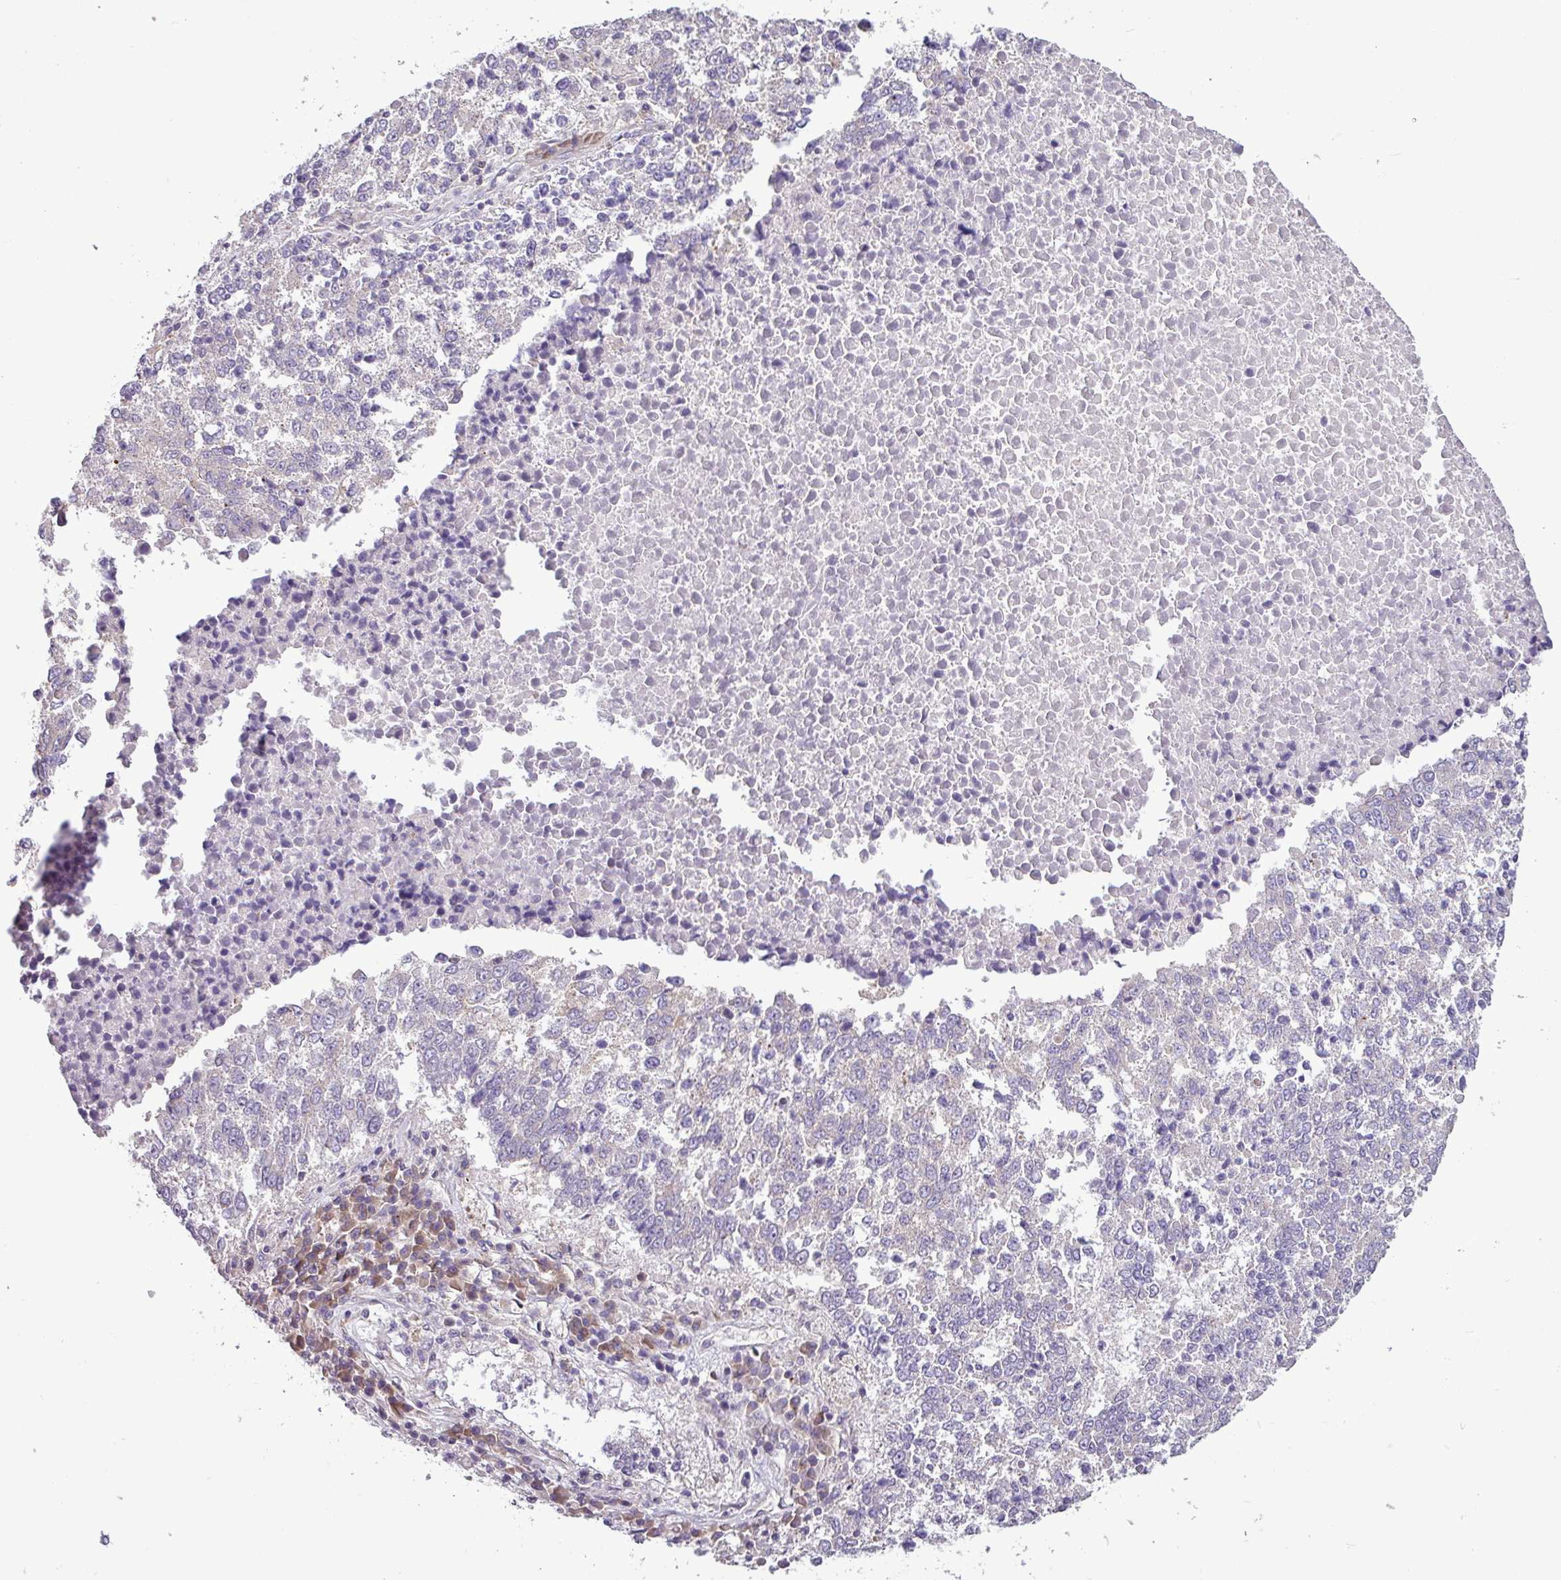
{"staining": {"intensity": "negative", "quantity": "none", "location": "none"}, "tissue": "lung cancer", "cell_type": "Tumor cells", "image_type": "cancer", "snomed": [{"axis": "morphology", "description": "Squamous cell carcinoma, NOS"}, {"axis": "topography", "description": "Lung"}], "caption": "Lung squamous cell carcinoma was stained to show a protein in brown. There is no significant positivity in tumor cells.", "gene": "MROH2A", "patient": {"sex": "male", "age": 73}}